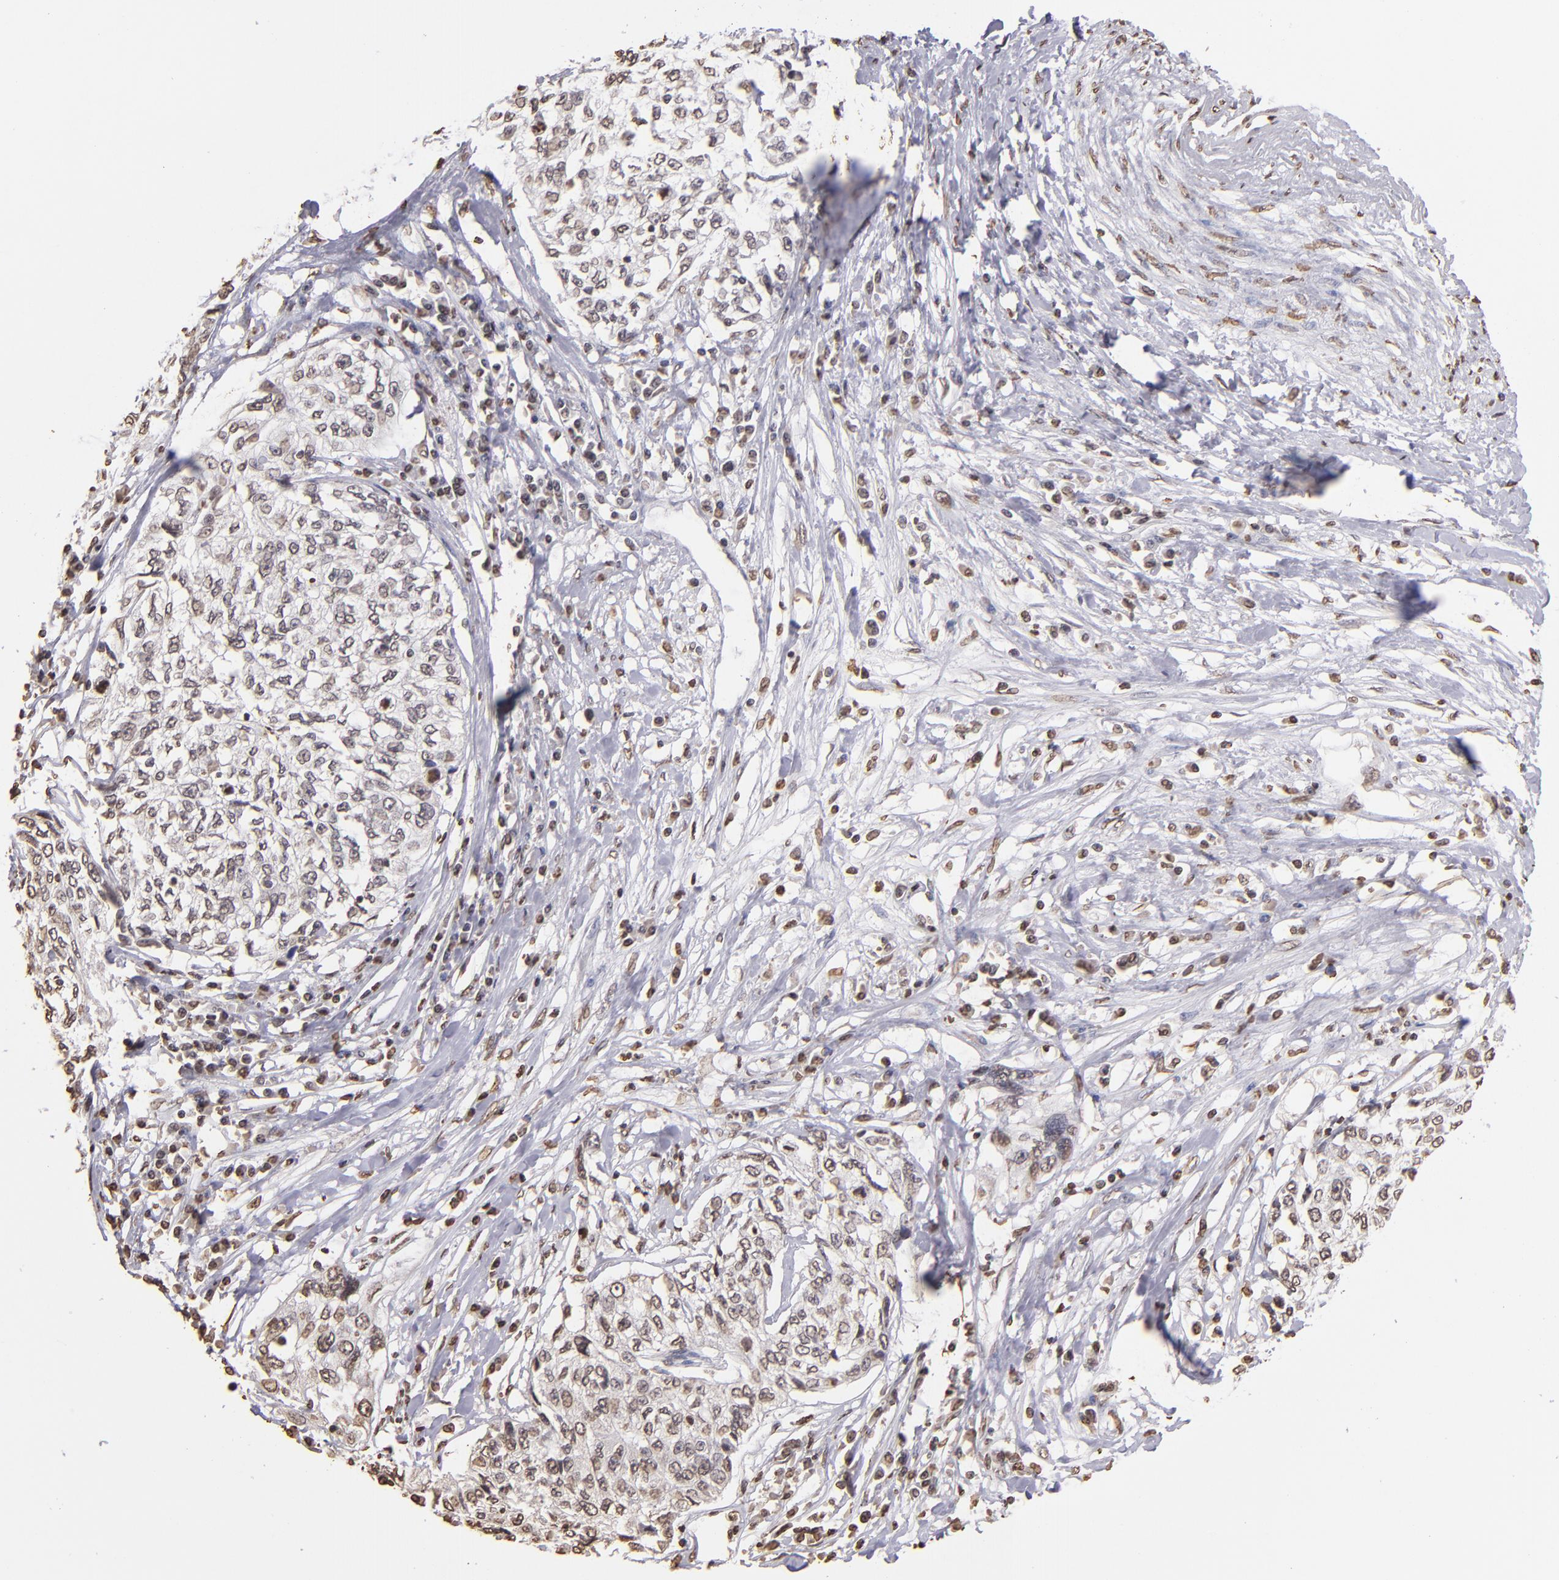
{"staining": {"intensity": "weak", "quantity": "25%-75%", "location": "nuclear"}, "tissue": "cervical cancer", "cell_type": "Tumor cells", "image_type": "cancer", "snomed": [{"axis": "morphology", "description": "Squamous cell carcinoma, NOS"}, {"axis": "topography", "description": "Cervix"}], "caption": "Immunohistochemical staining of human cervical cancer (squamous cell carcinoma) reveals weak nuclear protein expression in about 25%-75% of tumor cells.", "gene": "LBX1", "patient": {"sex": "female", "age": 57}}